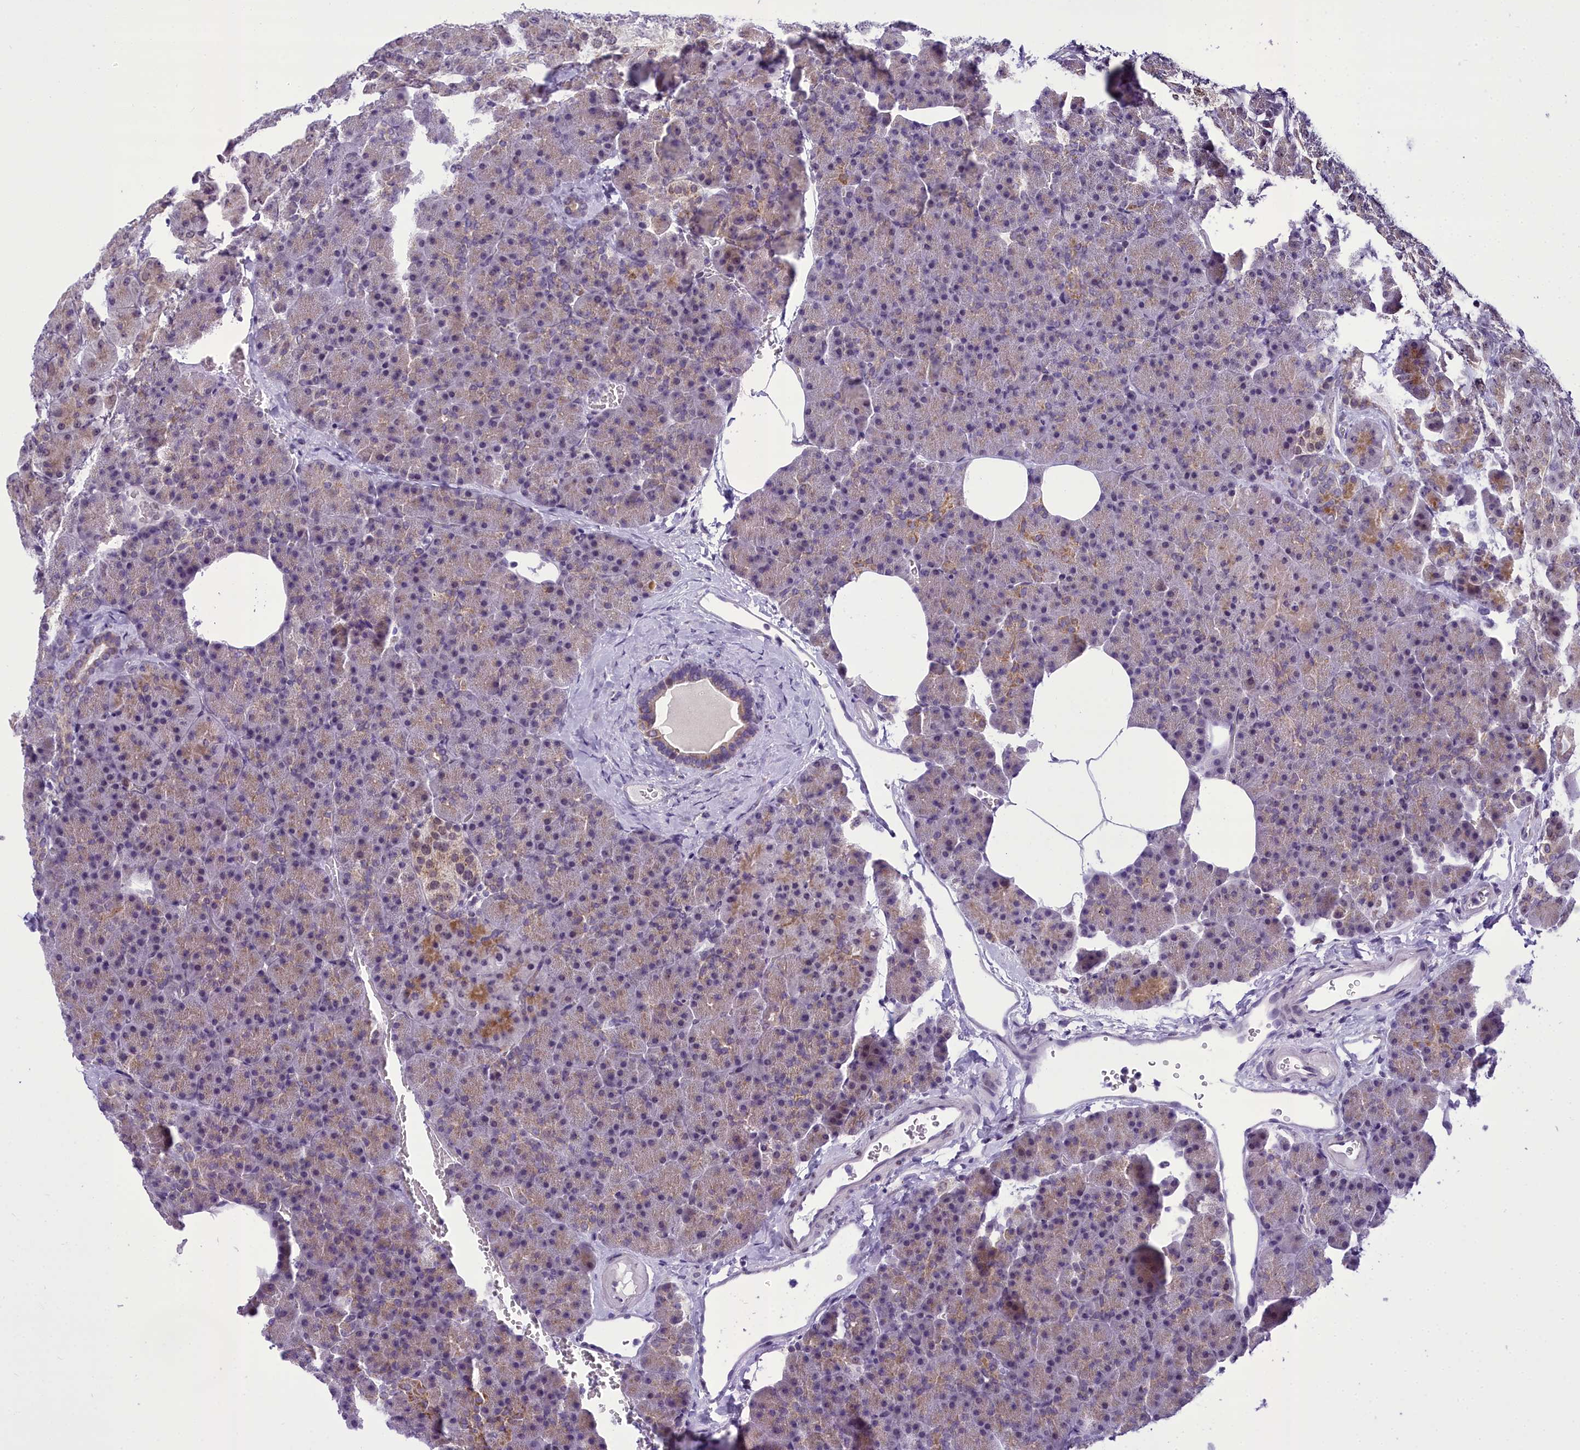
{"staining": {"intensity": "moderate", "quantity": "<25%", "location": "cytoplasmic/membranous"}, "tissue": "pancreas", "cell_type": "Exocrine glandular cells", "image_type": "normal", "snomed": [{"axis": "morphology", "description": "Normal tissue, NOS"}, {"axis": "morphology", "description": "Carcinoid, malignant, NOS"}, {"axis": "topography", "description": "Pancreas"}], "caption": "A brown stain shows moderate cytoplasmic/membranous staining of a protein in exocrine glandular cells of benign human pancreas. (DAB (3,3'-diaminobenzidine) IHC with brightfield microscopy, high magnification).", "gene": "B9D2", "patient": {"sex": "female", "age": 35}}